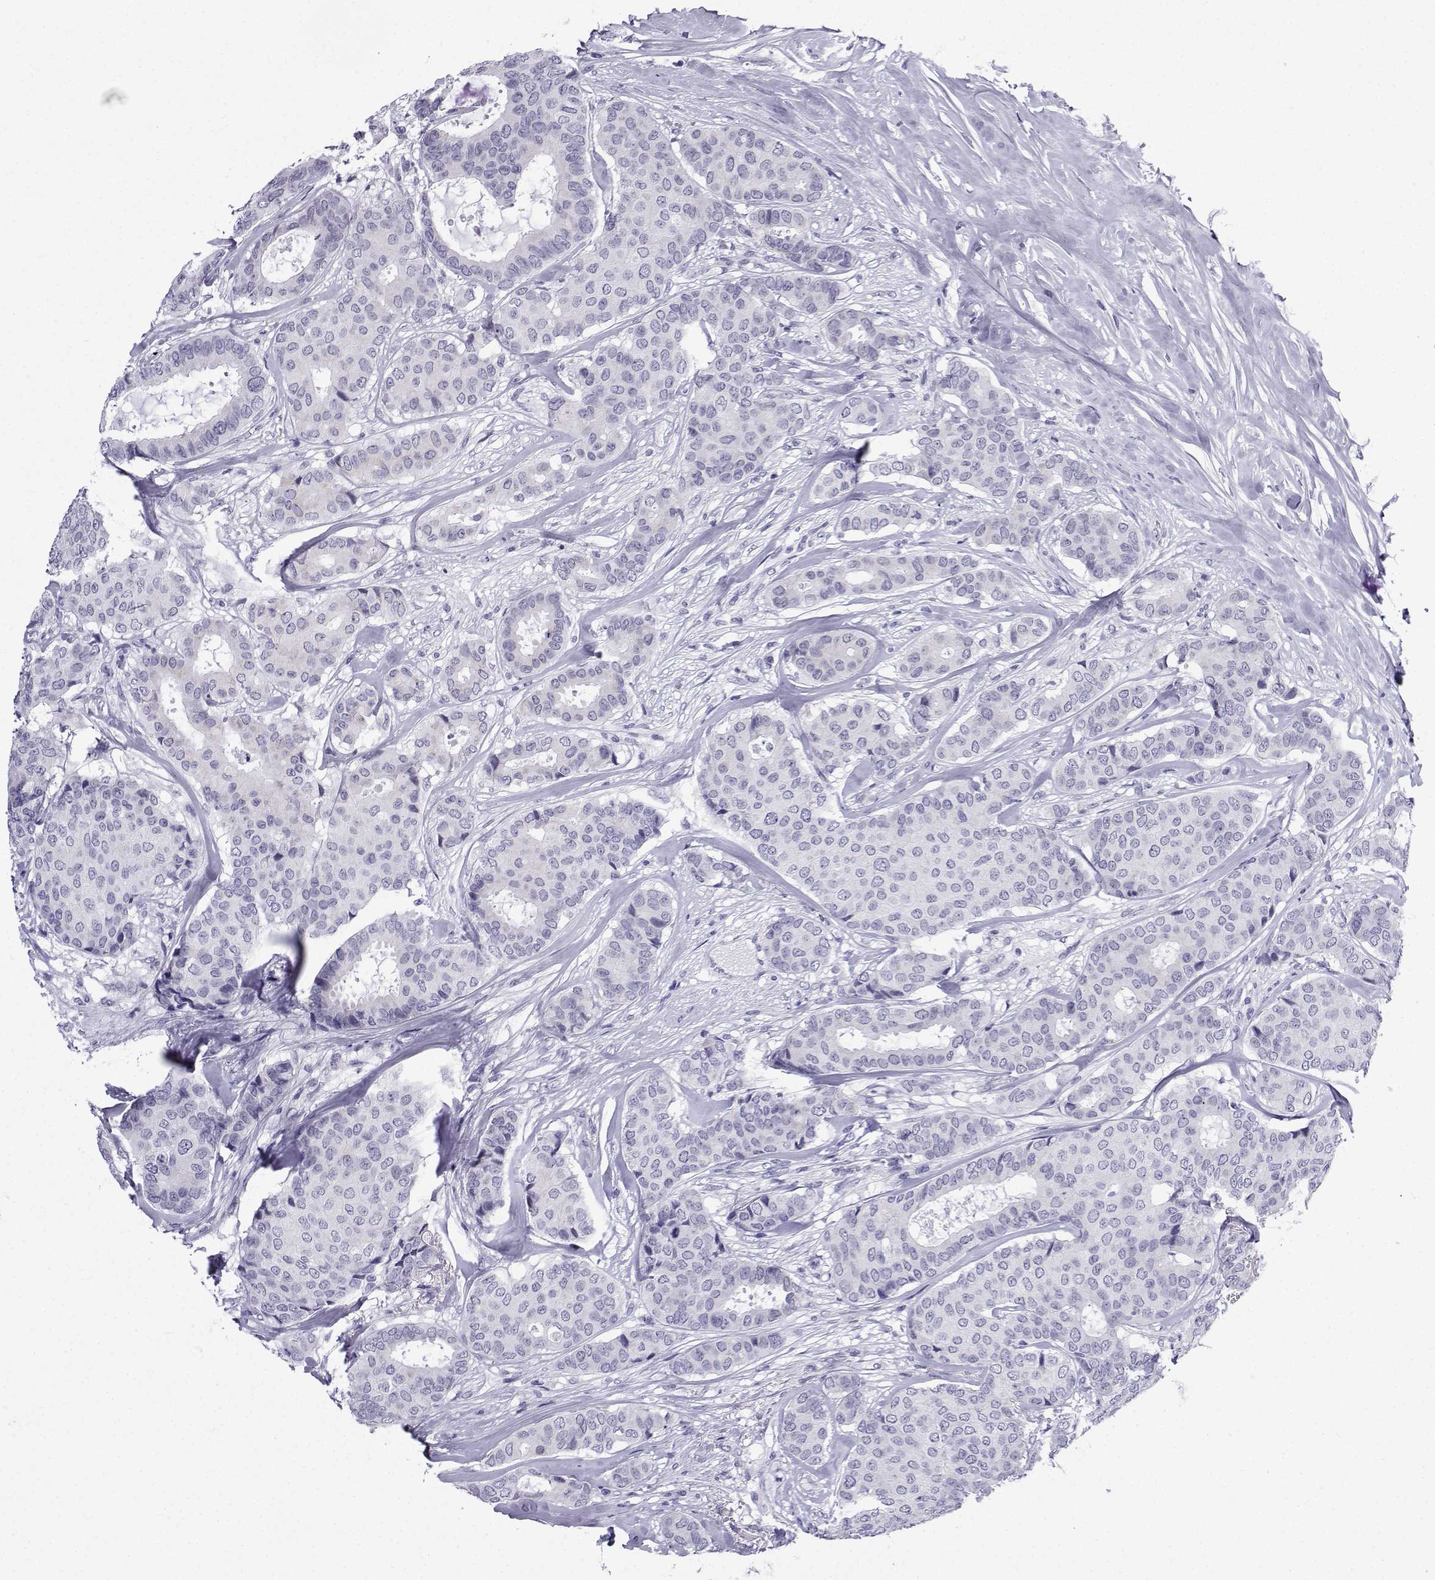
{"staining": {"intensity": "negative", "quantity": "none", "location": "none"}, "tissue": "breast cancer", "cell_type": "Tumor cells", "image_type": "cancer", "snomed": [{"axis": "morphology", "description": "Duct carcinoma"}, {"axis": "topography", "description": "Breast"}], "caption": "A high-resolution image shows immunohistochemistry (IHC) staining of breast infiltrating ductal carcinoma, which reveals no significant staining in tumor cells.", "gene": "ACRBP", "patient": {"sex": "female", "age": 75}}